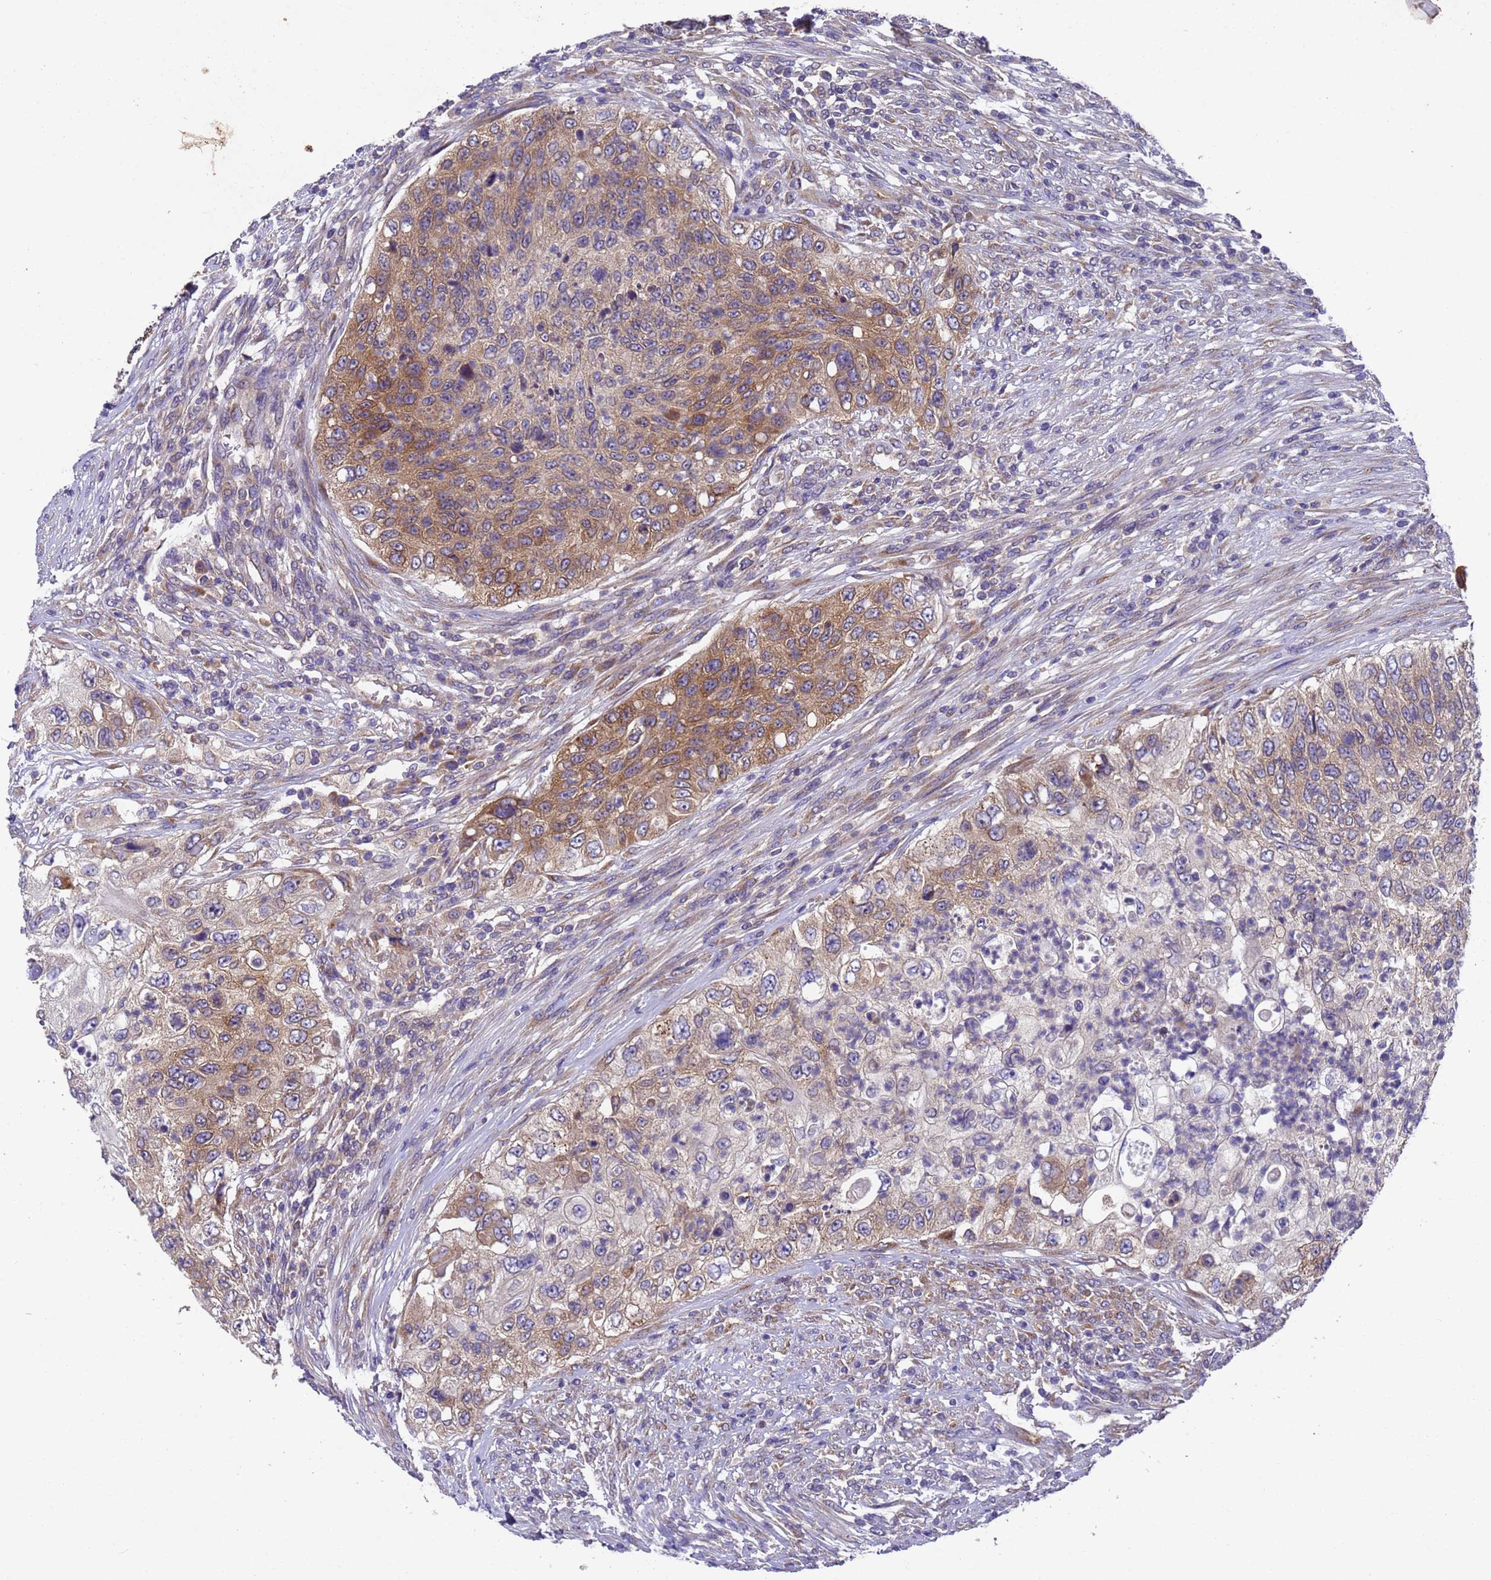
{"staining": {"intensity": "moderate", "quantity": ">75%", "location": "cytoplasmic/membranous"}, "tissue": "urothelial cancer", "cell_type": "Tumor cells", "image_type": "cancer", "snomed": [{"axis": "morphology", "description": "Urothelial carcinoma, High grade"}, {"axis": "topography", "description": "Urinary bladder"}], "caption": "There is medium levels of moderate cytoplasmic/membranous positivity in tumor cells of high-grade urothelial carcinoma, as demonstrated by immunohistochemical staining (brown color).", "gene": "DCAF12L2", "patient": {"sex": "female", "age": 60}}